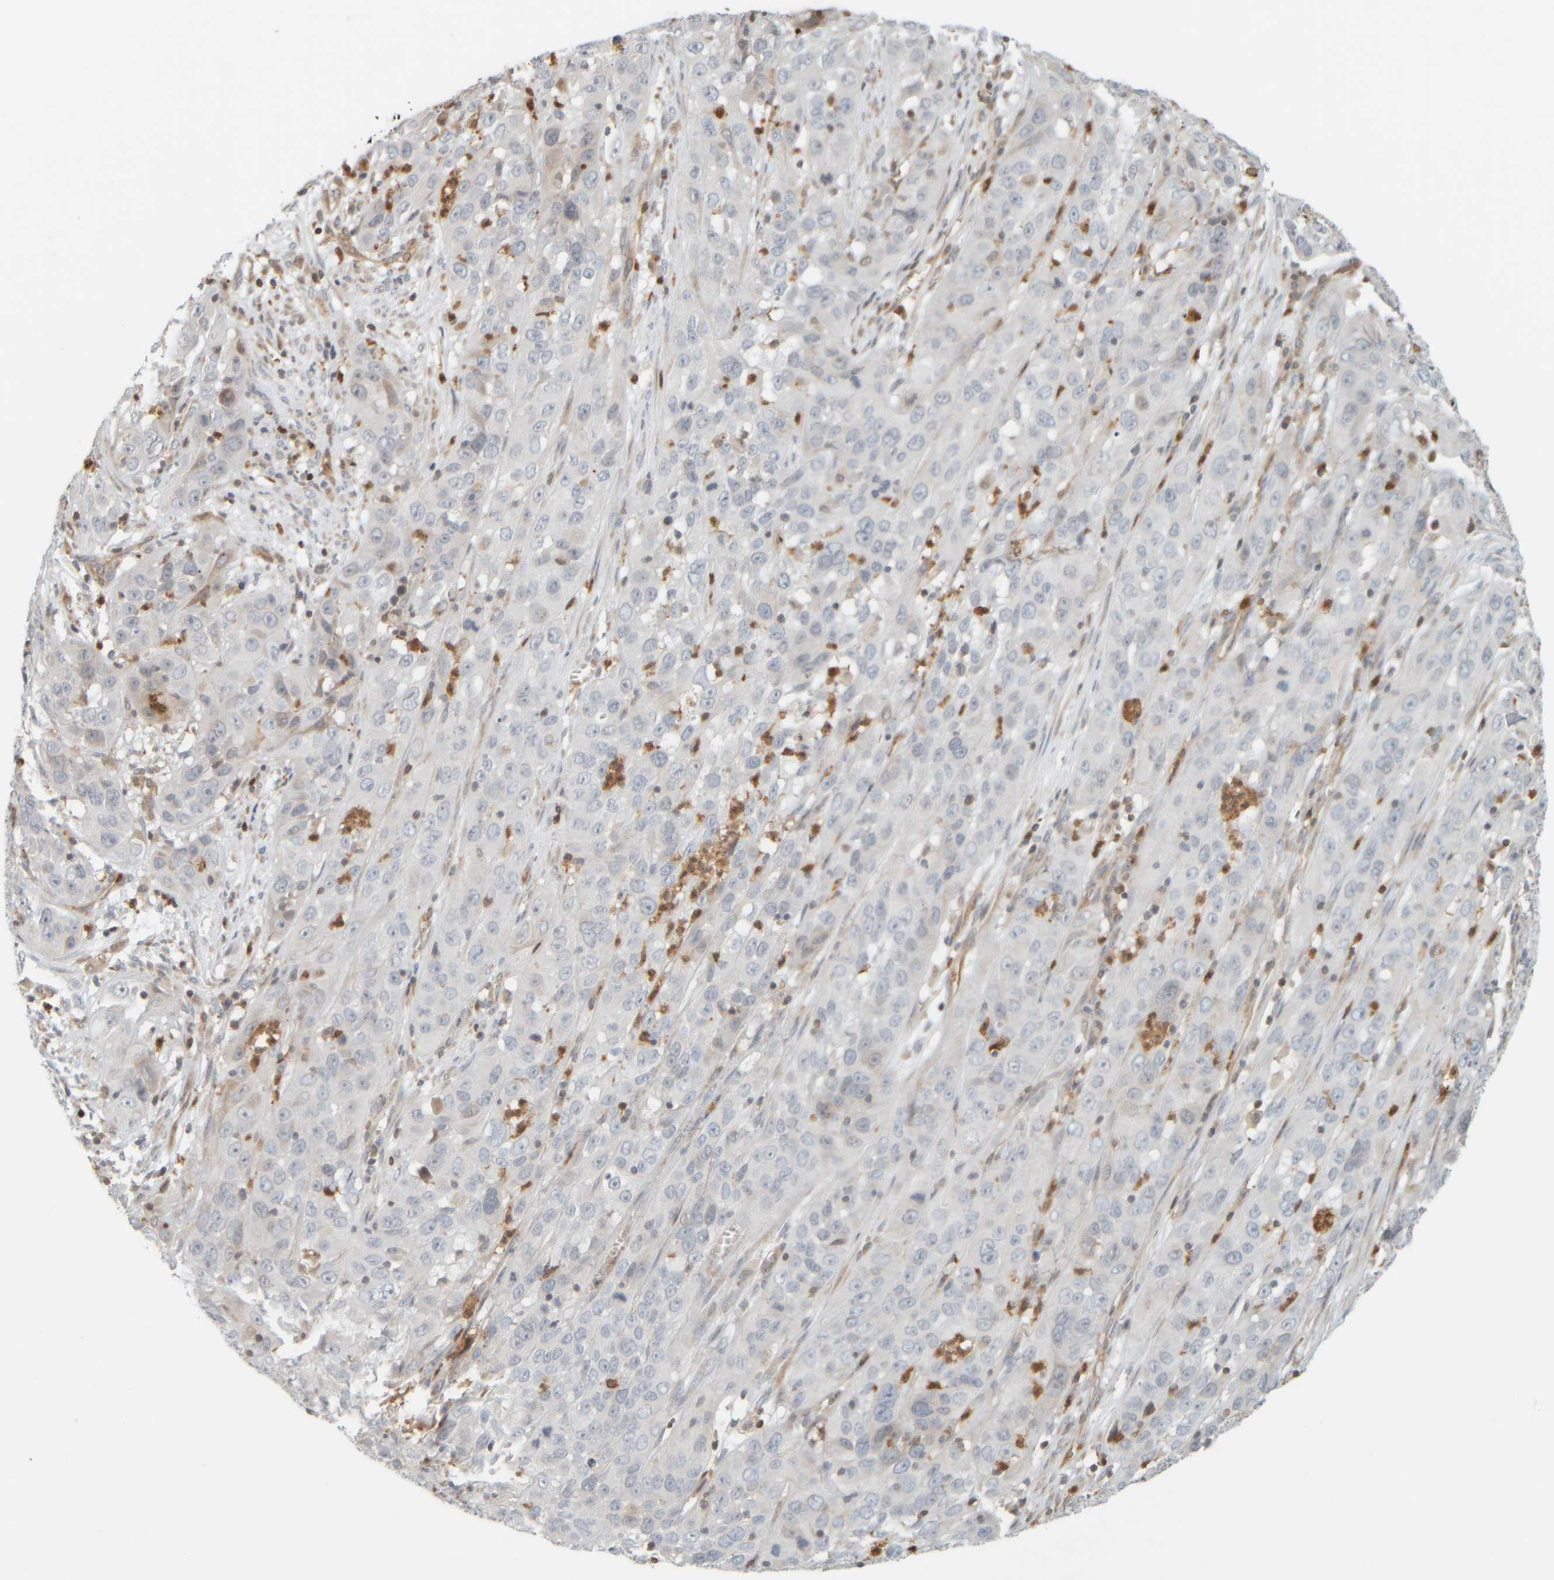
{"staining": {"intensity": "negative", "quantity": "none", "location": "none"}, "tissue": "cervical cancer", "cell_type": "Tumor cells", "image_type": "cancer", "snomed": [{"axis": "morphology", "description": "Squamous cell carcinoma, NOS"}, {"axis": "topography", "description": "Cervix"}], "caption": "Immunohistochemistry of human cervical cancer demonstrates no expression in tumor cells.", "gene": "PTGES3L-AARSD1", "patient": {"sex": "female", "age": 32}}